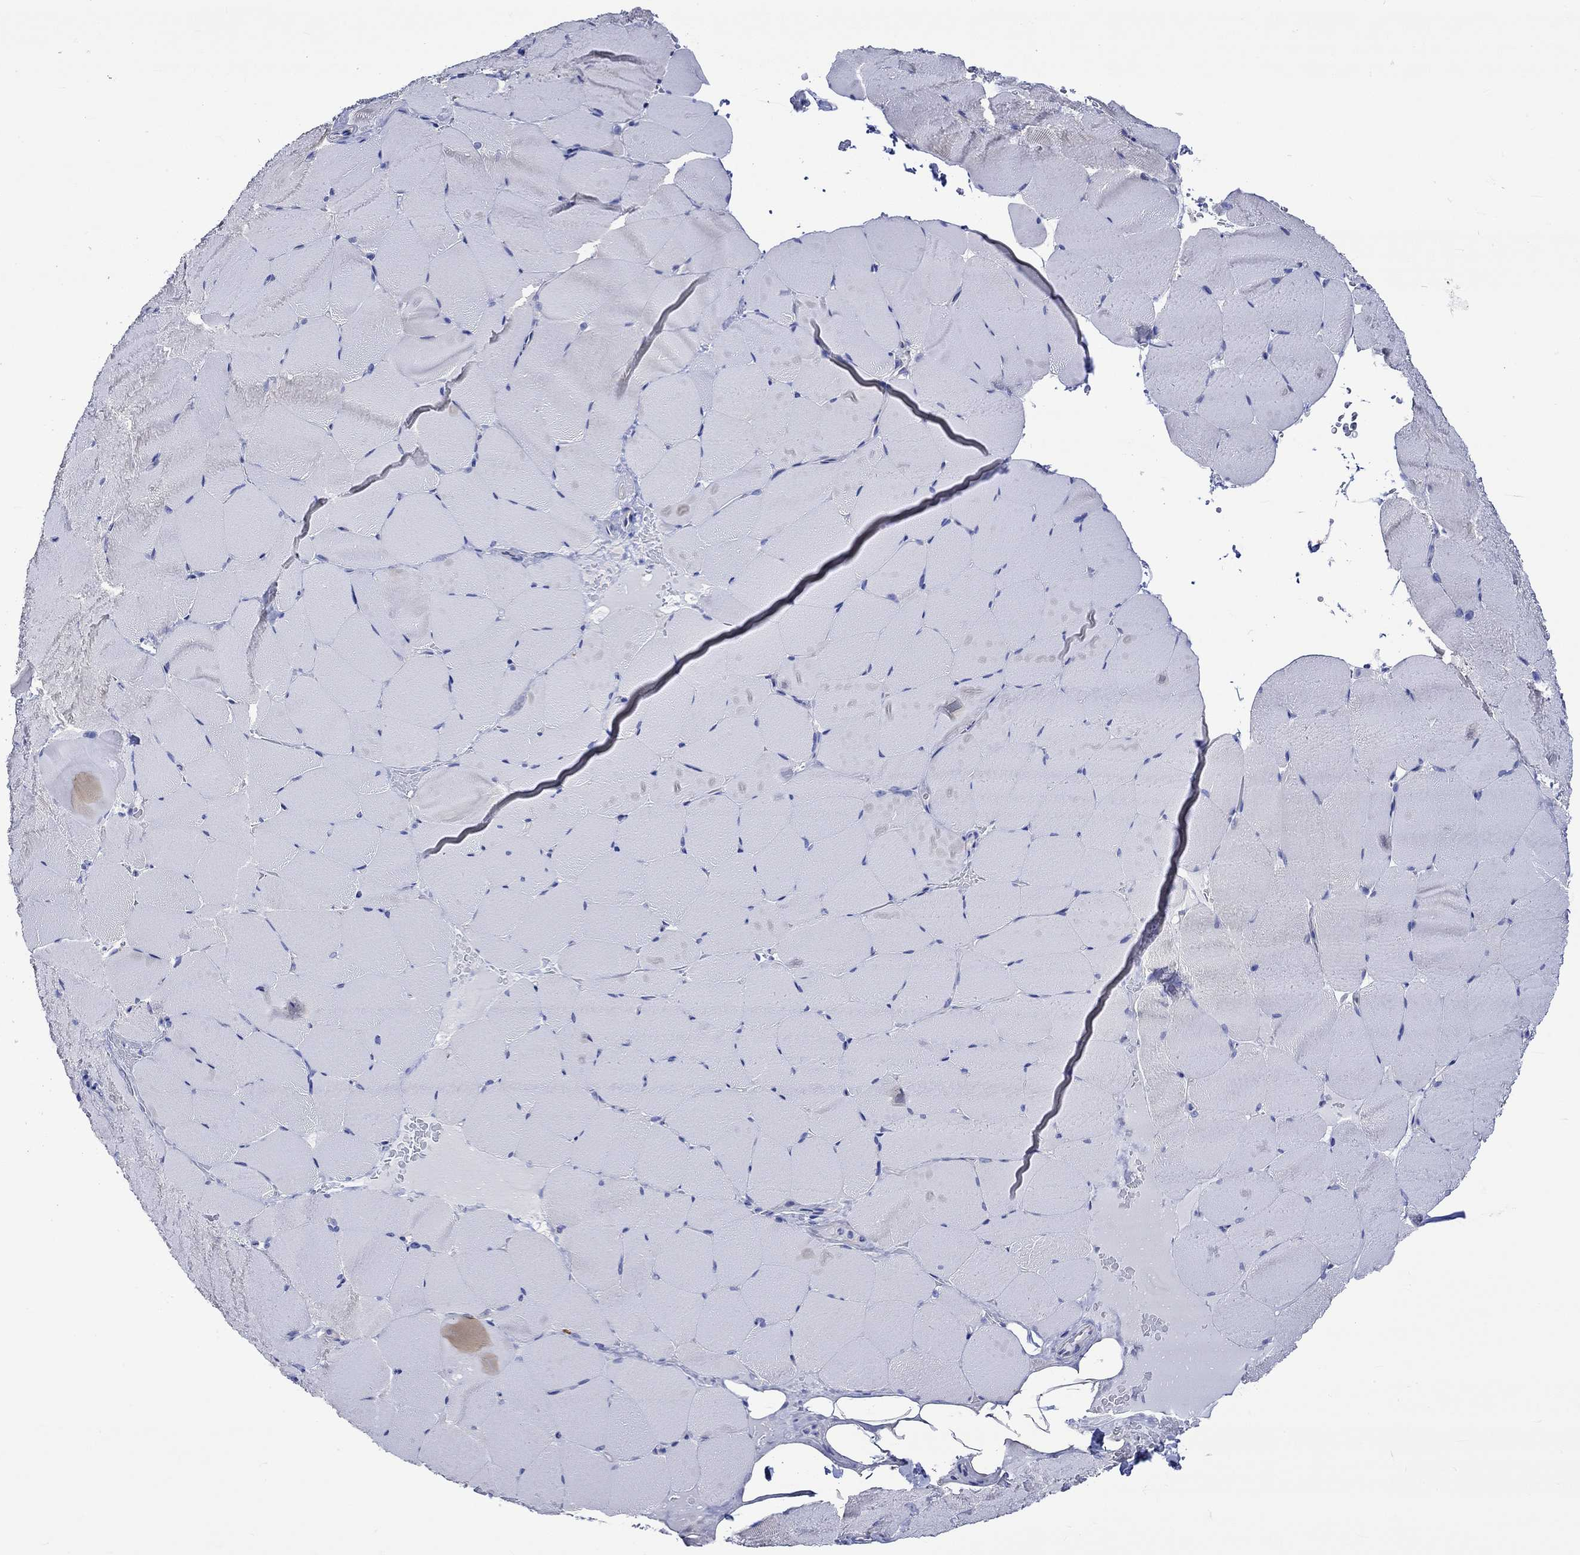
{"staining": {"intensity": "negative", "quantity": "none", "location": "none"}, "tissue": "skeletal muscle", "cell_type": "Myocytes", "image_type": "normal", "snomed": [{"axis": "morphology", "description": "Normal tissue, NOS"}, {"axis": "topography", "description": "Skeletal muscle"}], "caption": "This is a image of IHC staining of benign skeletal muscle, which shows no expression in myocytes. (DAB (3,3'-diaminobenzidine) immunohistochemistry visualized using brightfield microscopy, high magnification).", "gene": "HARBI1", "patient": {"sex": "female", "age": 37}}